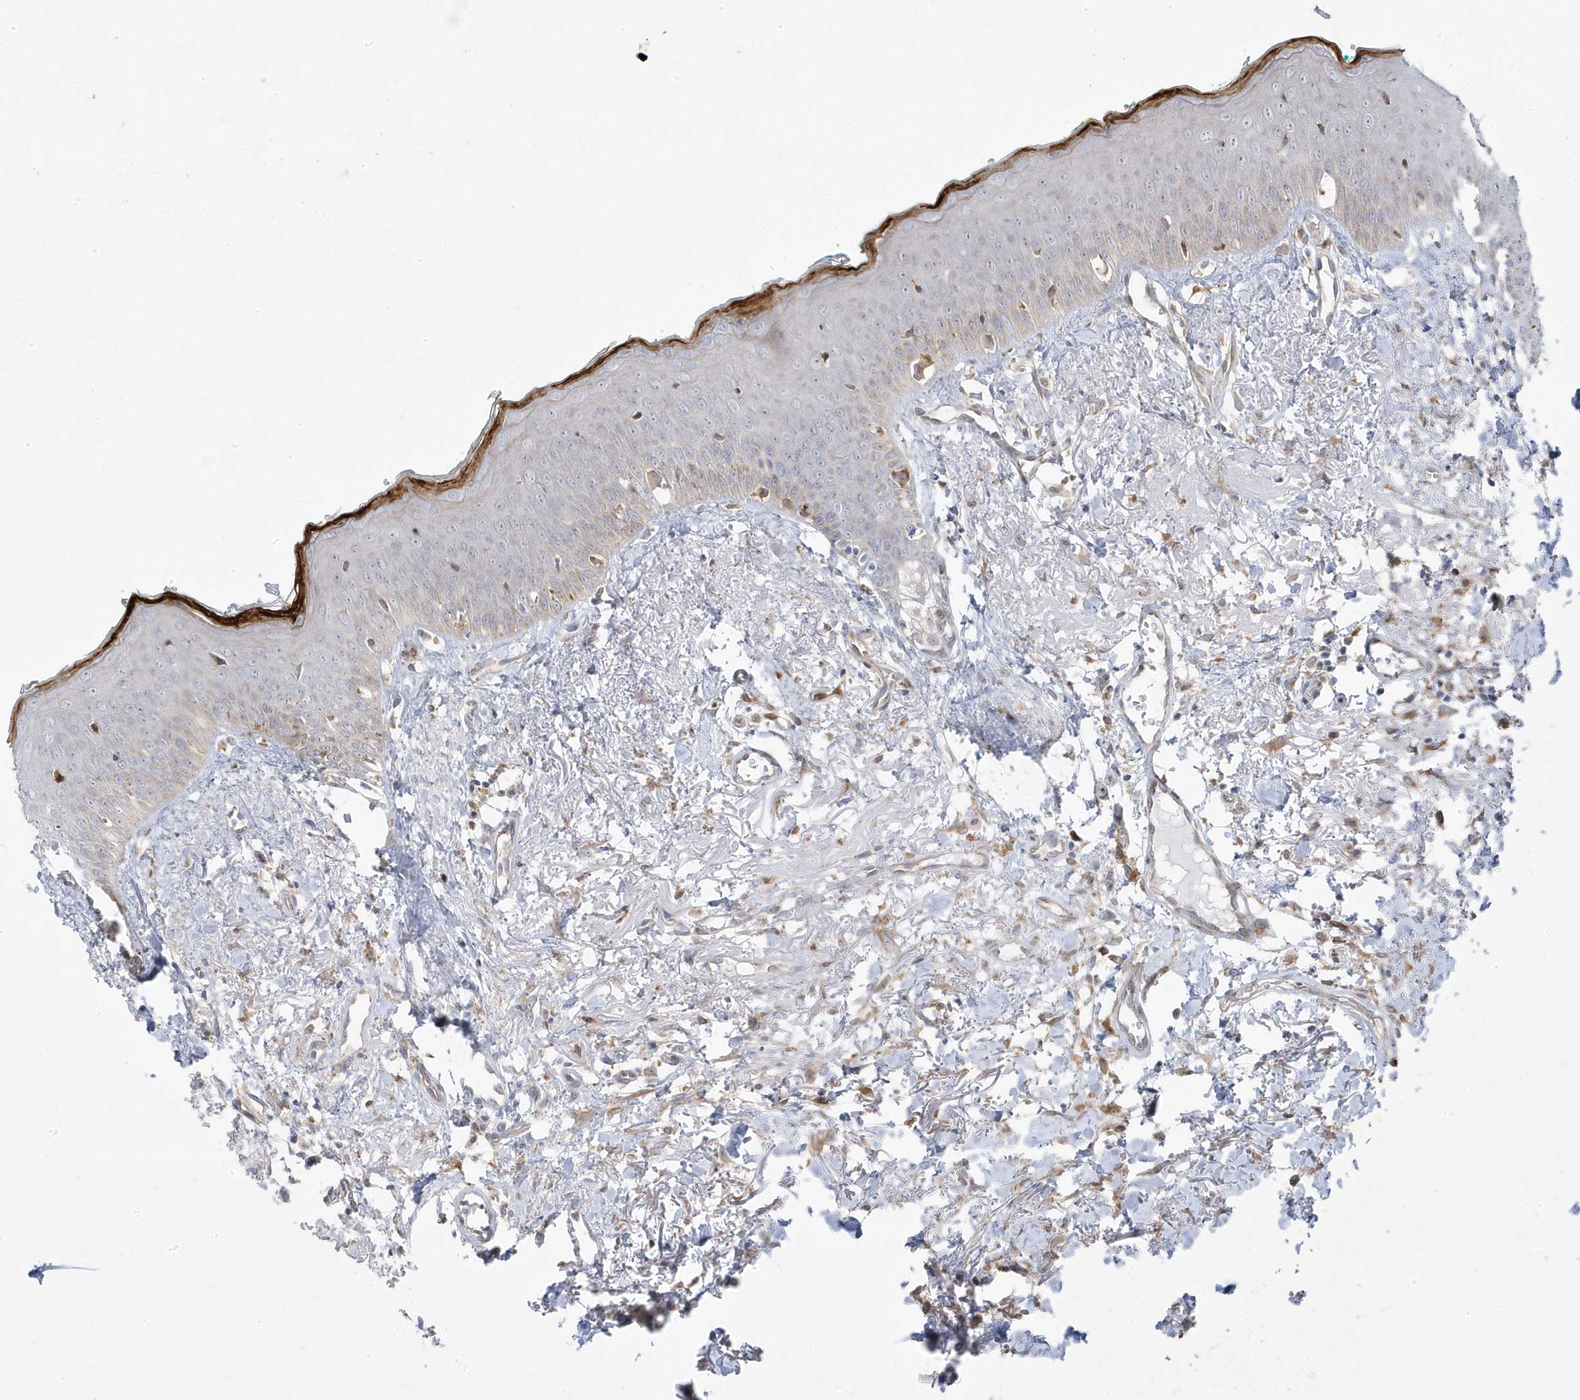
{"staining": {"intensity": "negative", "quantity": "none", "location": "none"}, "tissue": "oral mucosa", "cell_type": "Squamous epithelial cells", "image_type": "normal", "snomed": [{"axis": "morphology", "description": "Normal tissue, NOS"}, {"axis": "topography", "description": "Oral tissue"}], "caption": "Immunohistochemical staining of unremarkable oral mucosa exhibits no significant expression in squamous epithelial cells. Brightfield microscopy of immunohistochemistry stained with DAB (brown) and hematoxylin (blue), captured at high magnification.", "gene": "ZNF654", "patient": {"sex": "female", "age": 70}}